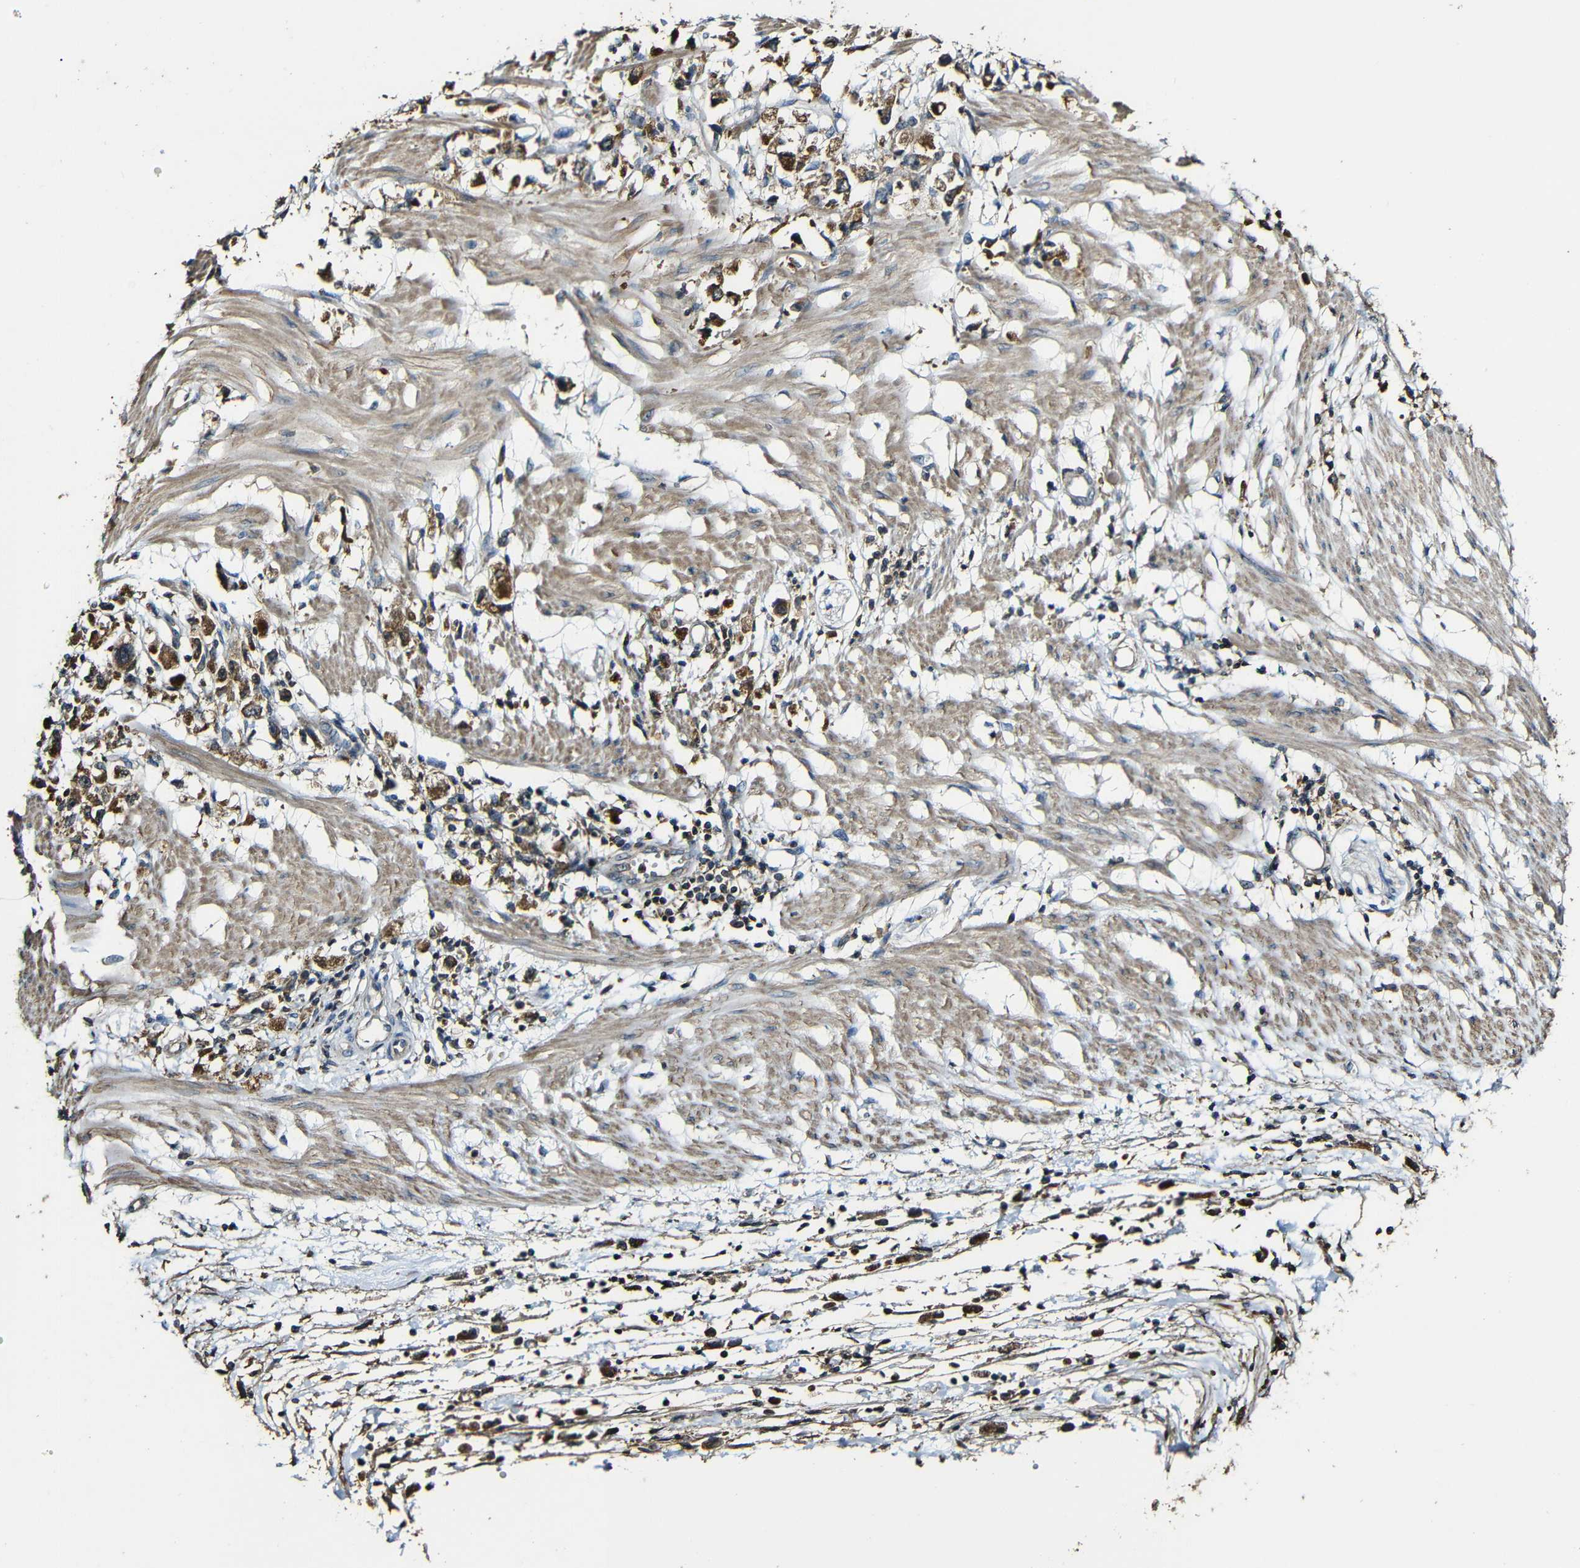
{"staining": {"intensity": "strong", "quantity": ">75%", "location": "cytoplasmic/membranous"}, "tissue": "stomach cancer", "cell_type": "Tumor cells", "image_type": "cancer", "snomed": [{"axis": "morphology", "description": "Adenocarcinoma, NOS"}, {"axis": "topography", "description": "Stomach"}], "caption": "Immunohistochemical staining of stomach cancer shows high levels of strong cytoplasmic/membranous staining in approximately >75% of tumor cells.", "gene": "CASP8", "patient": {"sex": "female", "age": 59}}